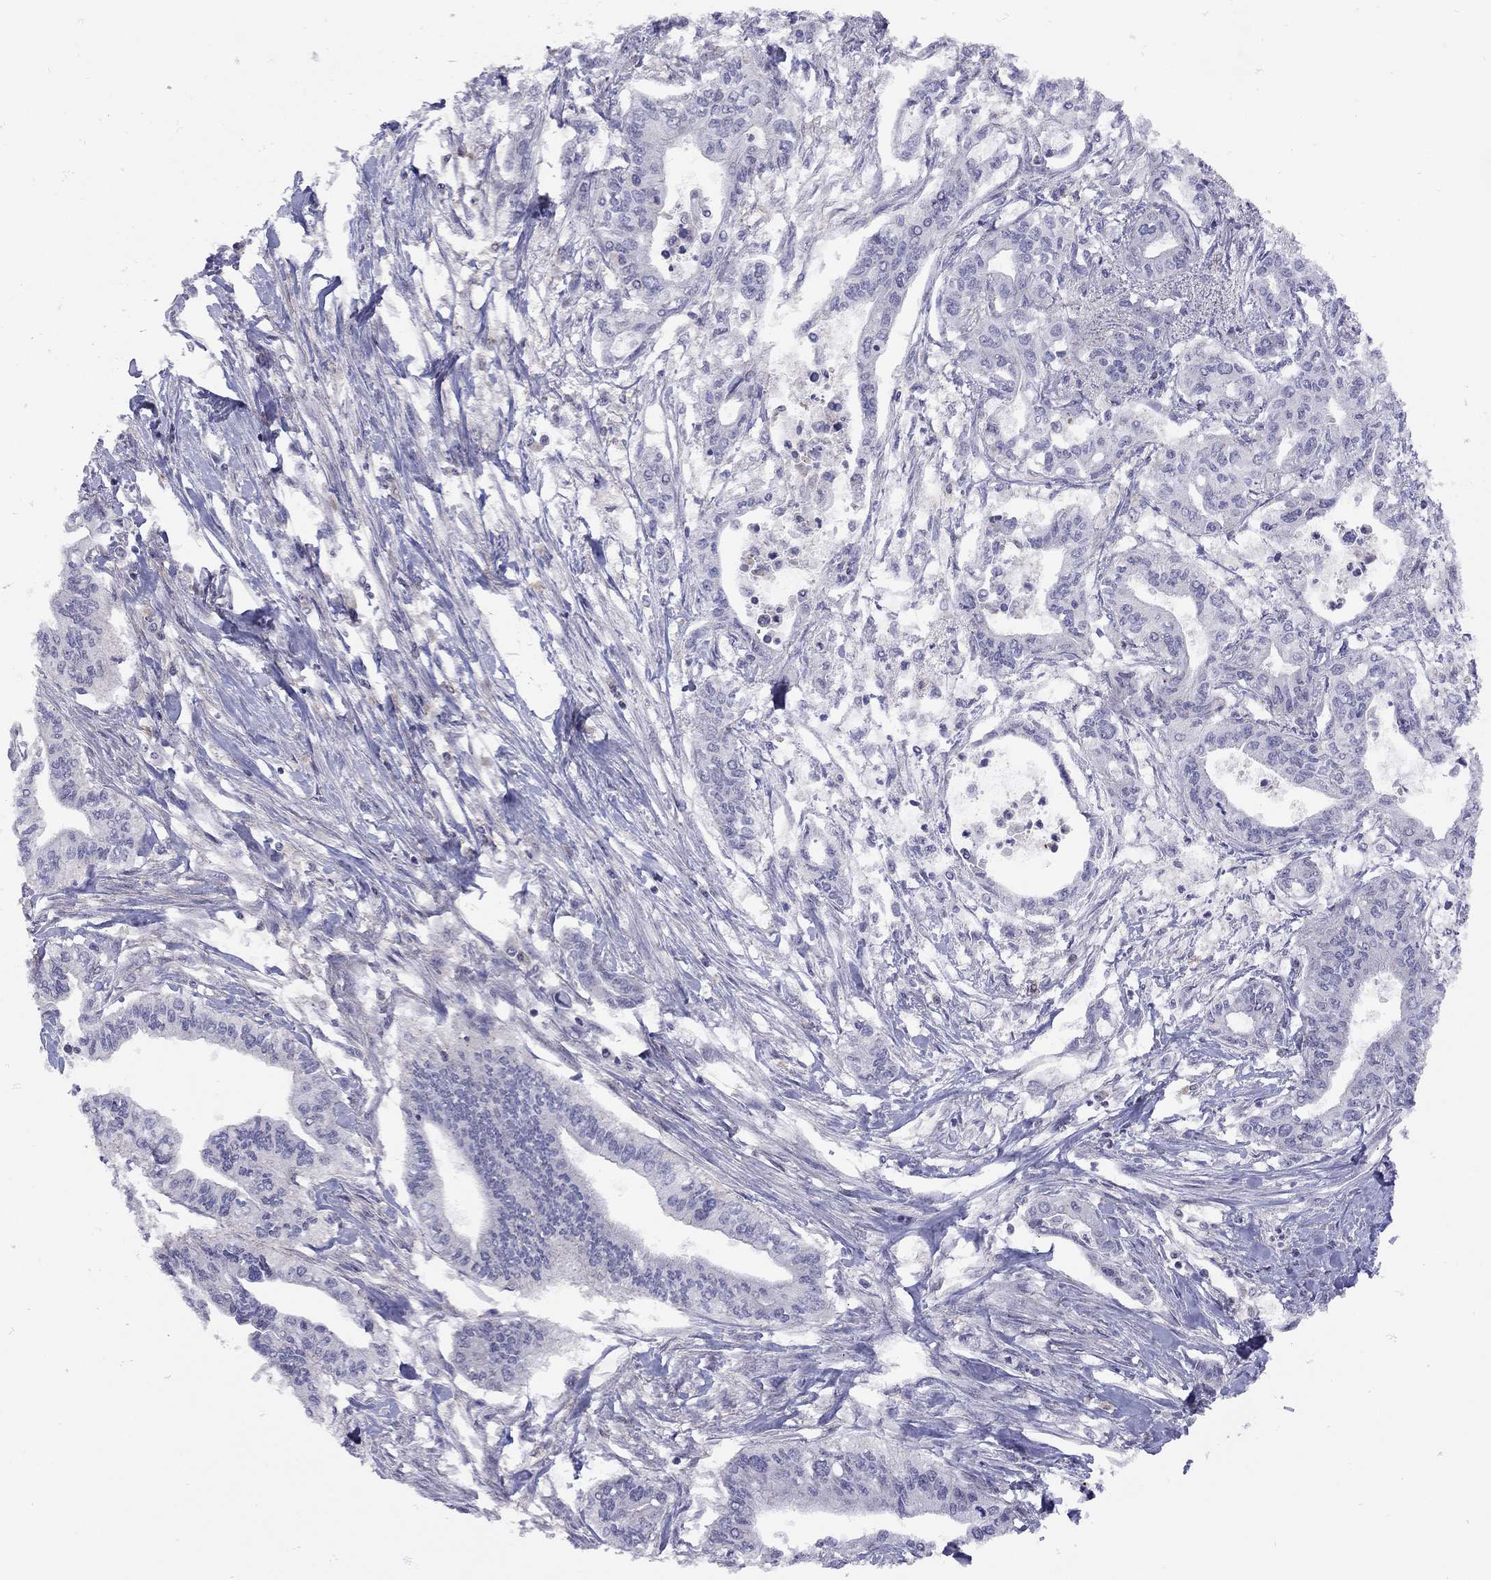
{"staining": {"intensity": "negative", "quantity": "none", "location": "none"}, "tissue": "pancreatic cancer", "cell_type": "Tumor cells", "image_type": "cancer", "snomed": [{"axis": "morphology", "description": "Adenocarcinoma, NOS"}, {"axis": "topography", "description": "Pancreas"}], "caption": "Immunohistochemical staining of human adenocarcinoma (pancreatic) shows no significant staining in tumor cells.", "gene": "RTP5", "patient": {"sex": "male", "age": 60}}